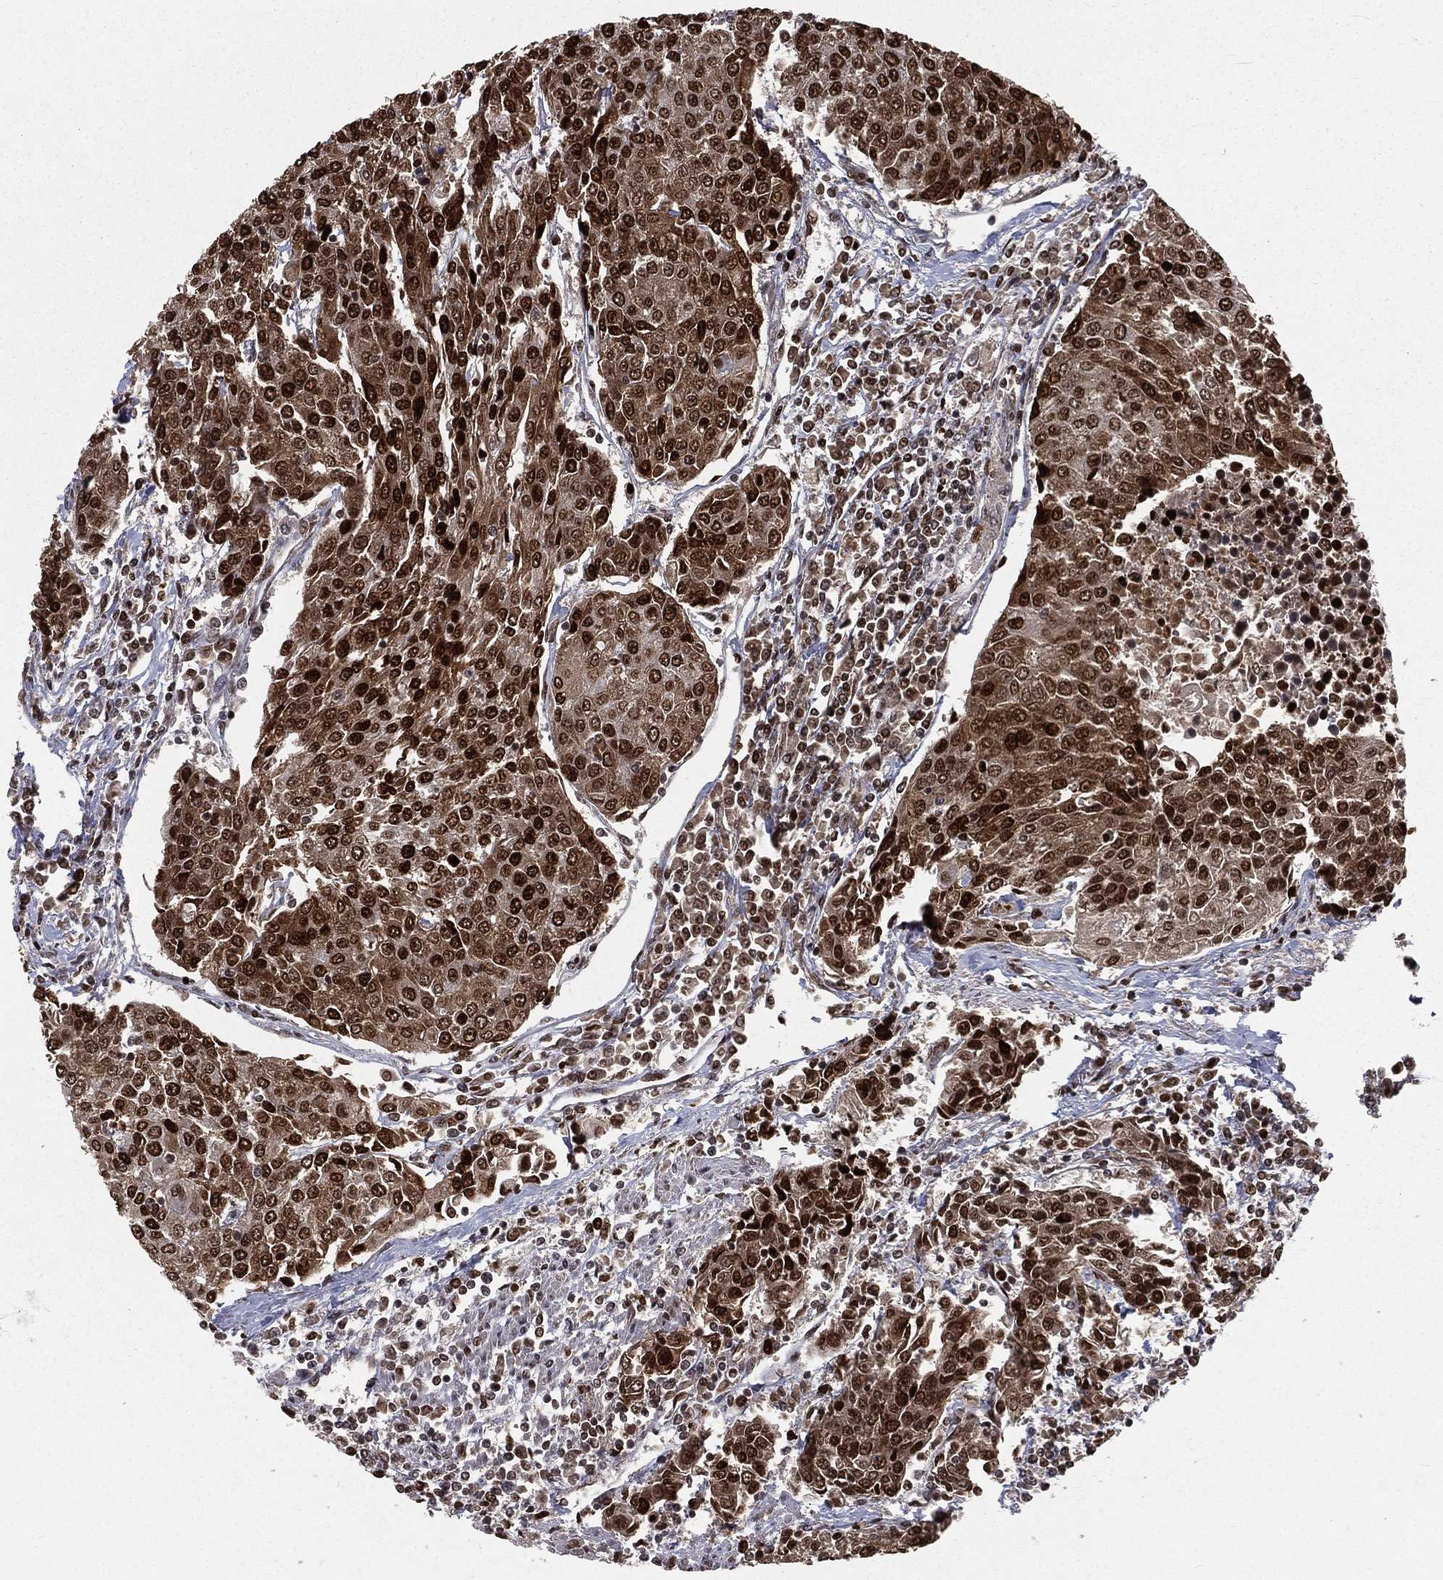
{"staining": {"intensity": "strong", "quantity": ">75%", "location": "cytoplasmic/membranous,nuclear"}, "tissue": "urothelial cancer", "cell_type": "Tumor cells", "image_type": "cancer", "snomed": [{"axis": "morphology", "description": "Urothelial carcinoma, High grade"}, {"axis": "topography", "description": "Urinary bladder"}], "caption": "An immunohistochemistry (IHC) histopathology image of neoplastic tissue is shown. Protein staining in brown highlights strong cytoplasmic/membranous and nuclear positivity in urothelial carcinoma (high-grade) within tumor cells.", "gene": "POLB", "patient": {"sex": "female", "age": 85}}